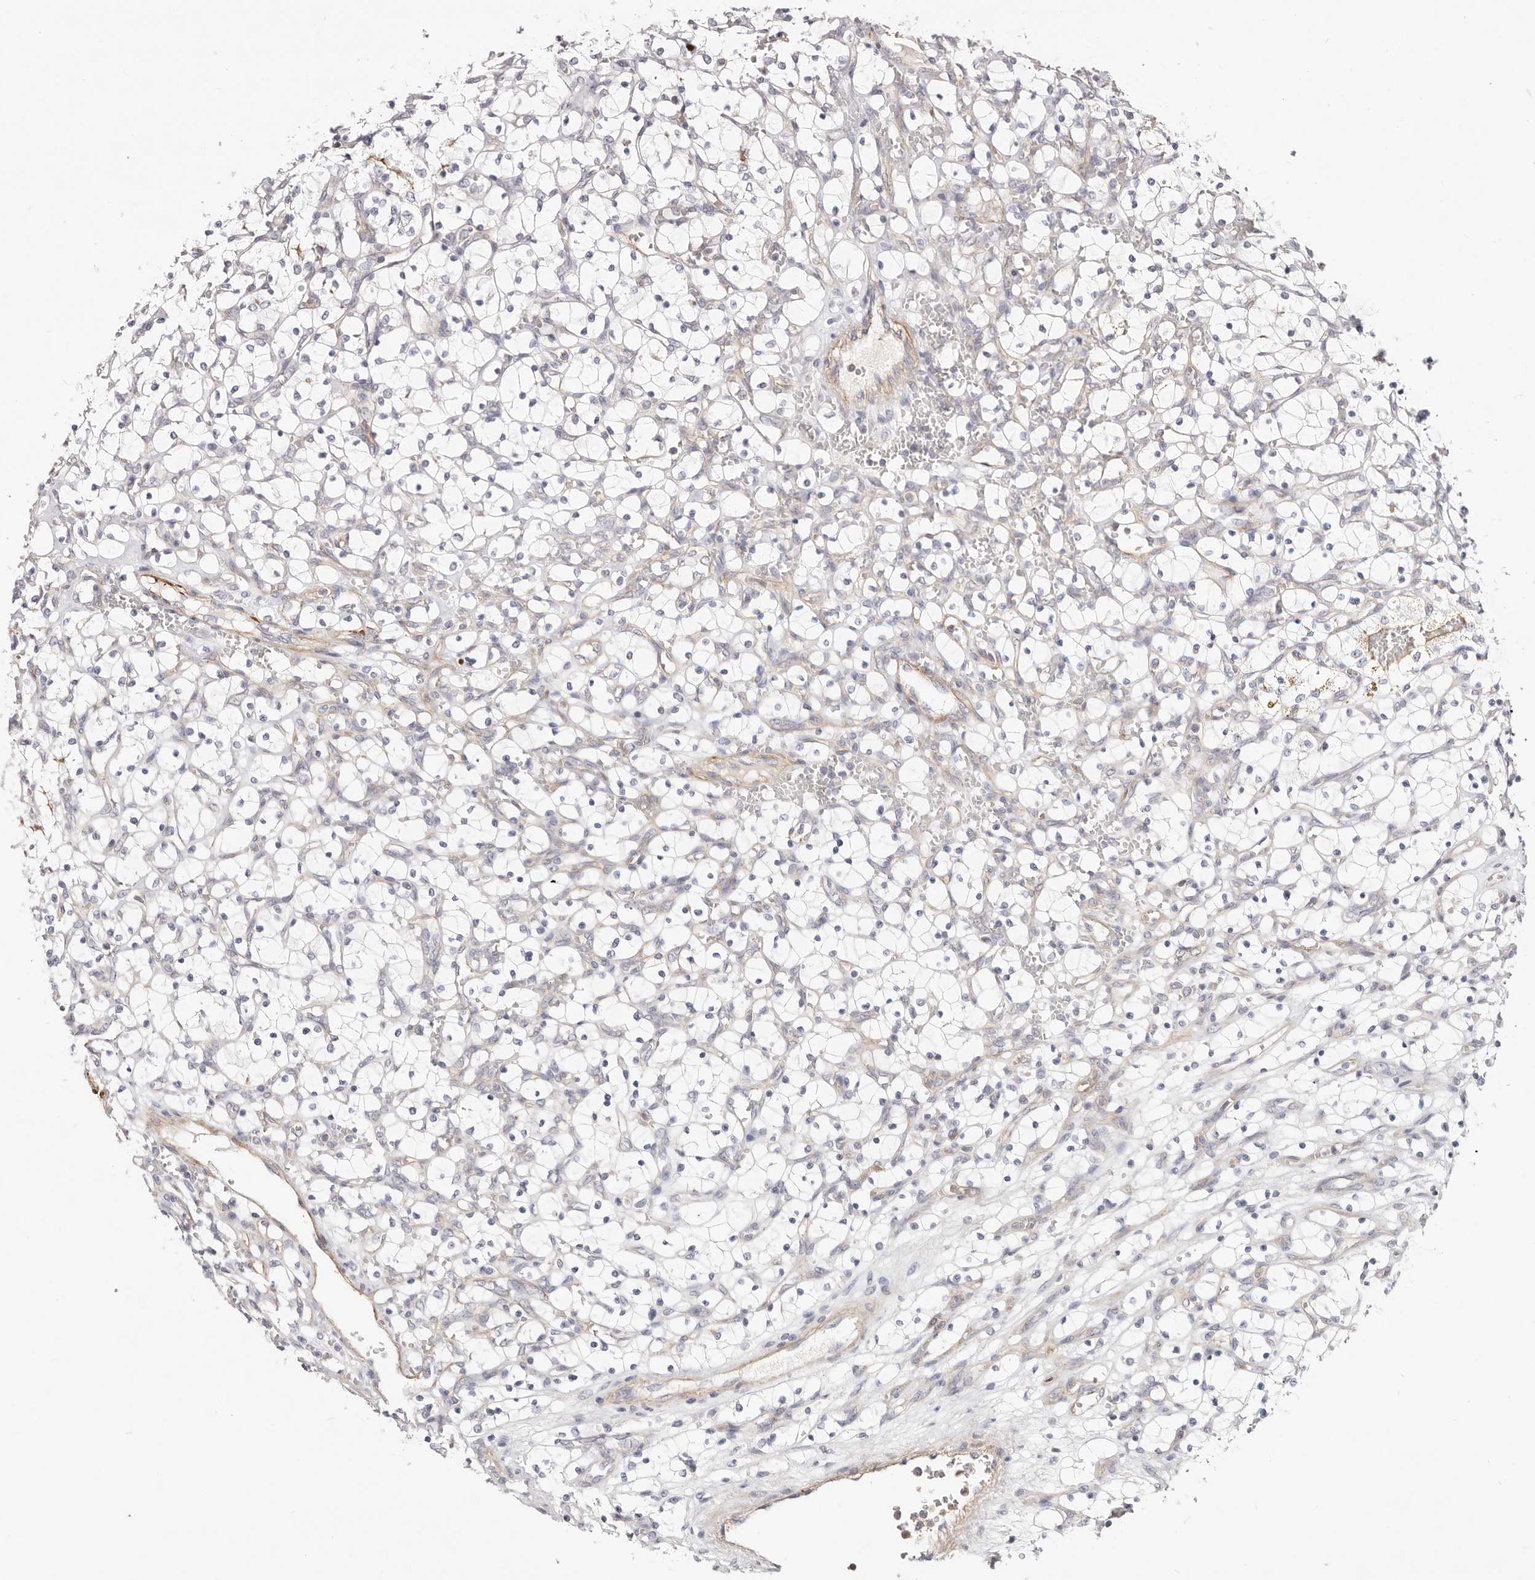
{"staining": {"intensity": "negative", "quantity": "none", "location": "none"}, "tissue": "renal cancer", "cell_type": "Tumor cells", "image_type": "cancer", "snomed": [{"axis": "morphology", "description": "Adenocarcinoma, NOS"}, {"axis": "topography", "description": "Kidney"}], "caption": "DAB immunohistochemical staining of renal cancer exhibits no significant positivity in tumor cells. (DAB immunohistochemistry with hematoxylin counter stain).", "gene": "SLC35B2", "patient": {"sex": "female", "age": 69}}